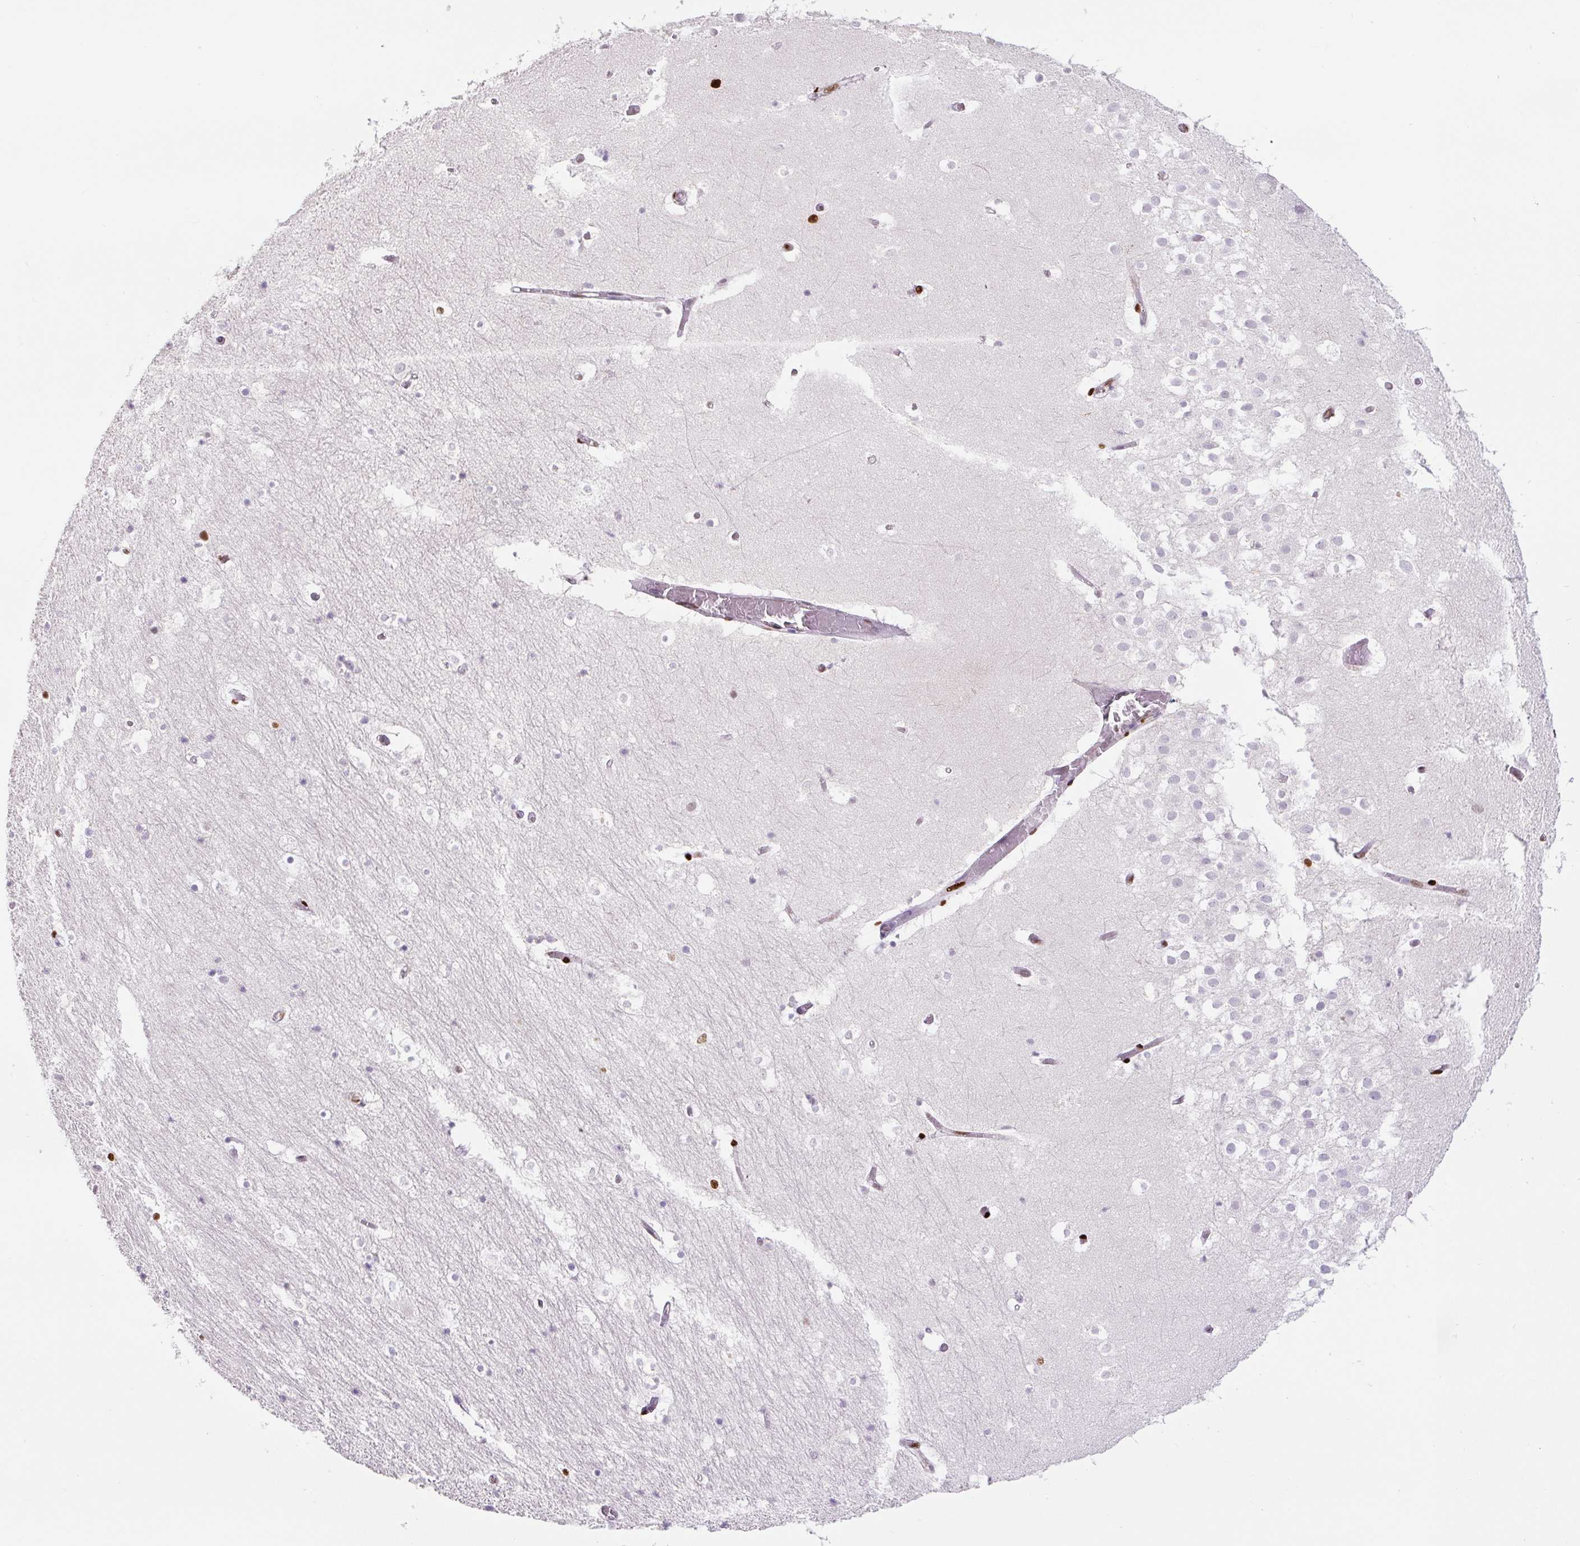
{"staining": {"intensity": "strong", "quantity": "<25%", "location": "nuclear"}, "tissue": "hippocampus", "cell_type": "Glial cells", "image_type": "normal", "snomed": [{"axis": "morphology", "description": "Normal tissue, NOS"}, {"axis": "topography", "description": "Hippocampus"}], "caption": "Immunohistochemical staining of unremarkable hippocampus exhibits strong nuclear protein positivity in approximately <25% of glial cells. The protein of interest is shown in brown color, while the nuclei are stained blue.", "gene": "ZEB1", "patient": {"sex": "female", "age": 52}}